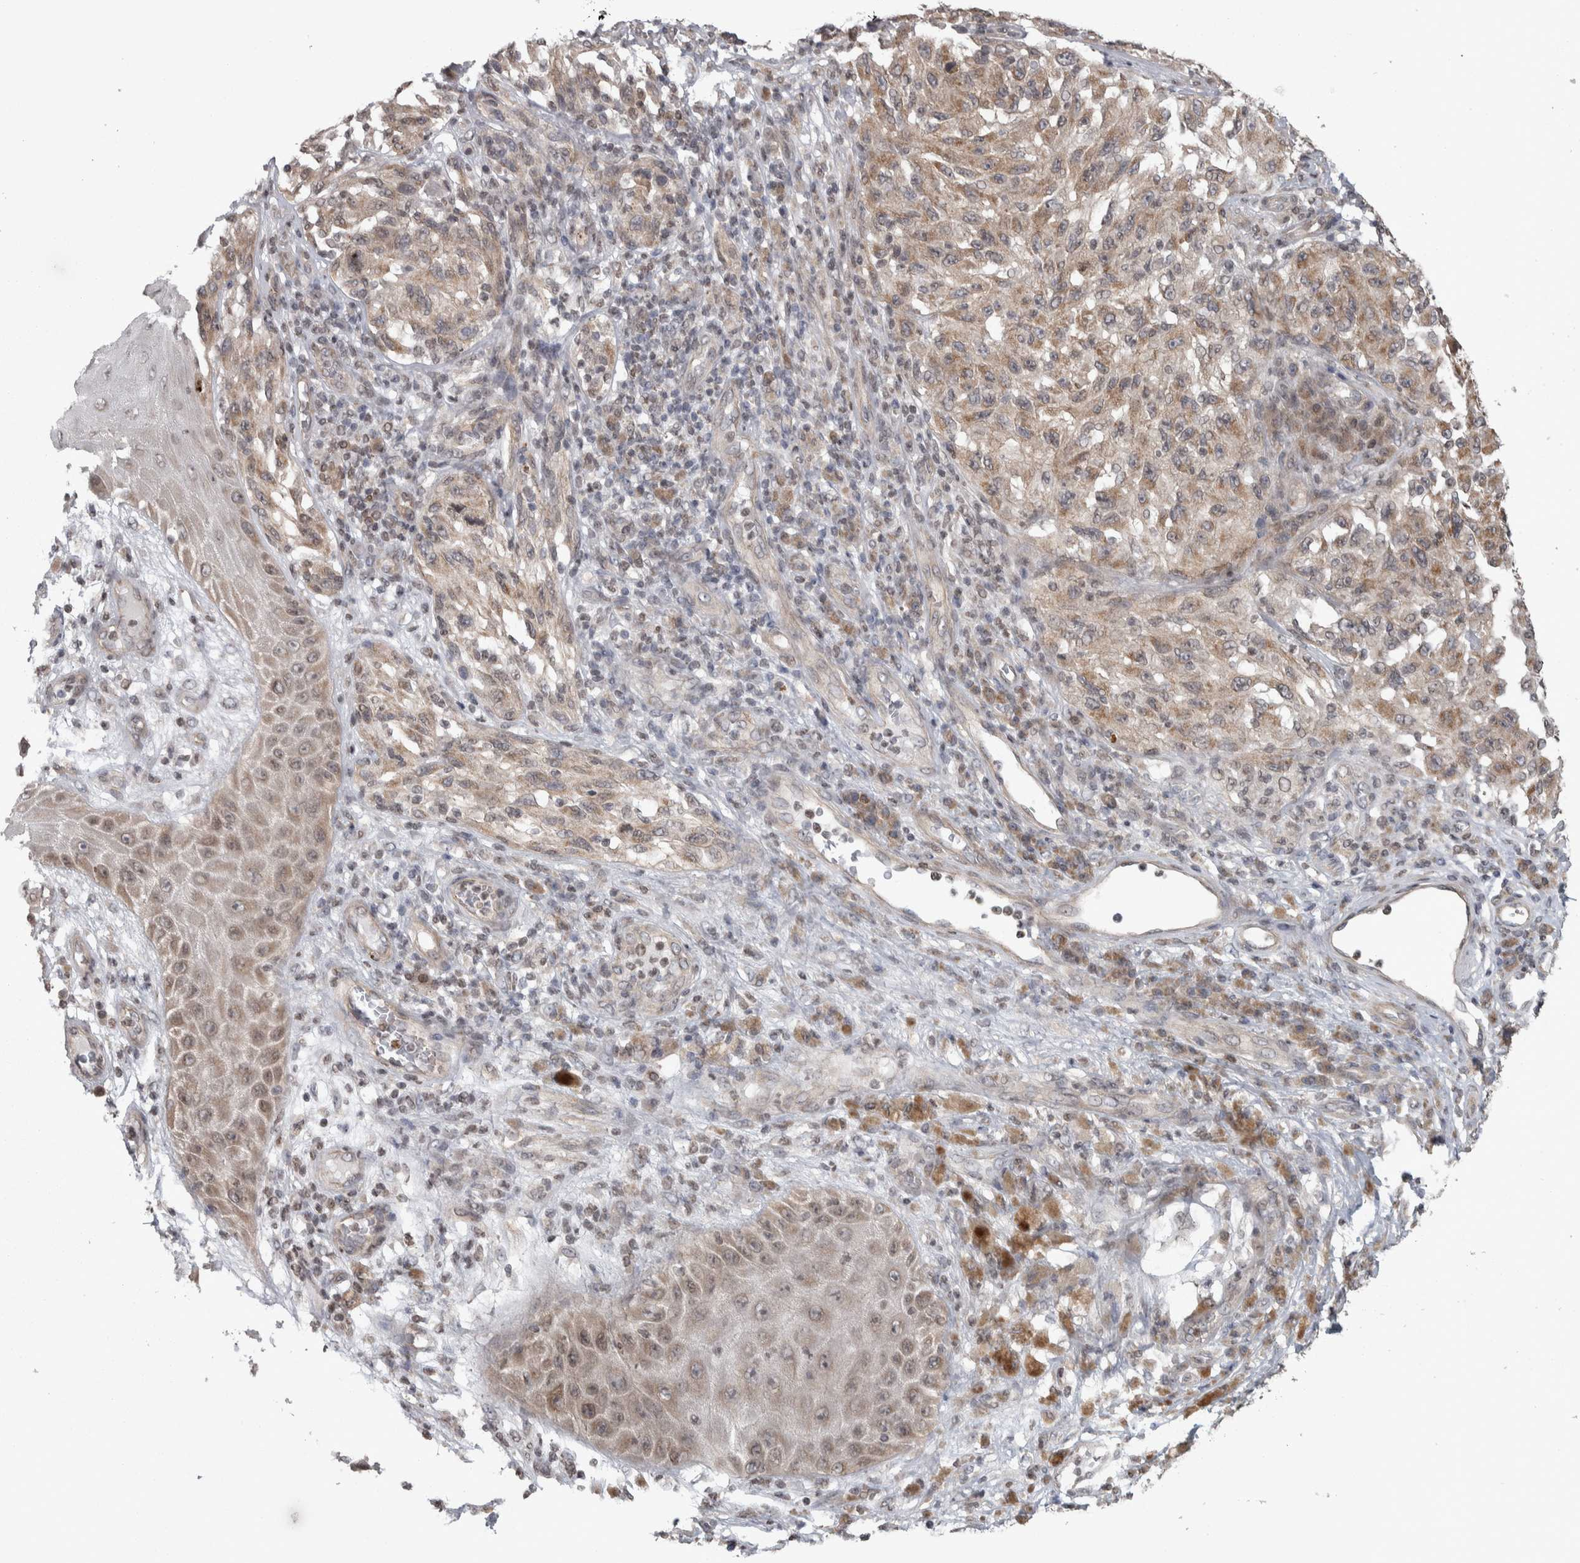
{"staining": {"intensity": "weak", "quantity": ">75%", "location": "cytoplasmic/membranous"}, "tissue": "melanoma", "cell_type": "Tumor cells", "image_type": "cancer", "snomed": [{"axis": "morphology", "description": "Malignant melanoma, NOS"}, {"axis": "topography", "description": "Skin"}], "caption": "High-magnification brightfield microscopy of malignant melanoma stained with DAB (3,3'-diaminobenzidine) (brown) and counterstained with hematoxylin (blue). tumor cells exhibit weak cytoplasmic/membranous expression is present in about>75% of cells. The staining was performed using DAB to visualize the protein expression in brown, while the nuclei were stained in blue with hematoxylin (Magnification: 20x).", "gene": "CWC27", "patient": {"sex": "female", "age": 73}}